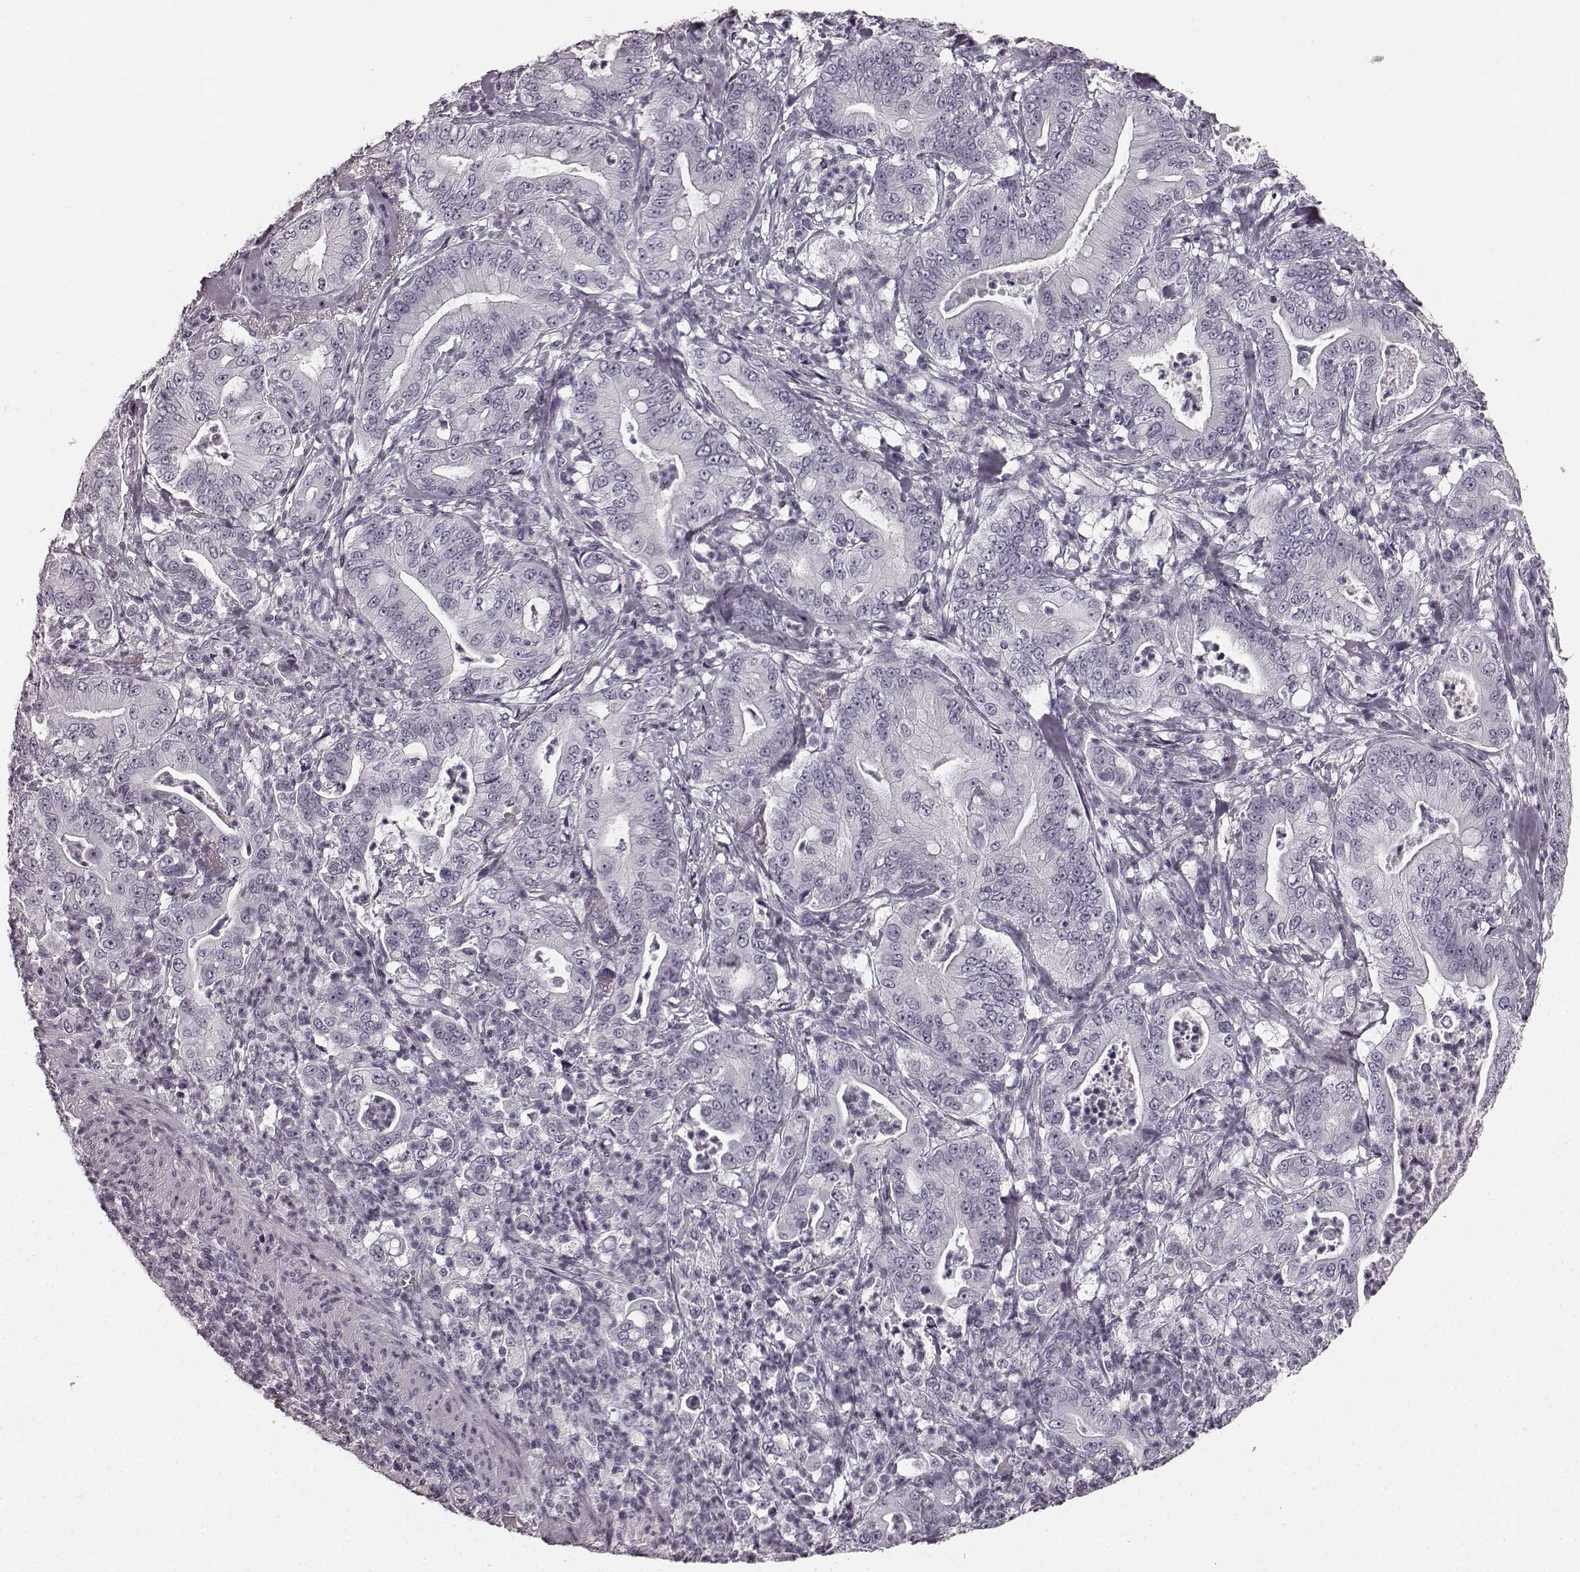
{"staining": {"intensity": "negative", "quantity": "none", "location": "none"}, "tissue": "pancreatic cancer", "cell_type": "Tumor cells", "image_type": "cancer", "snomed": [{"axis": "morphology", "description": "Adenocarcinoma, NOS"}, {"axis": "topography", "description": "Pancreas"}], "caption": "An immunohistochemistry micrograph of pancreatic cancer (adenocarcinoma) is shown. There is no staining in tumor cells of pancreatic cancer (adenocarcinoma).", "gene": "TMPRSS15", "patient": {"sex": "male", "age": 71}}